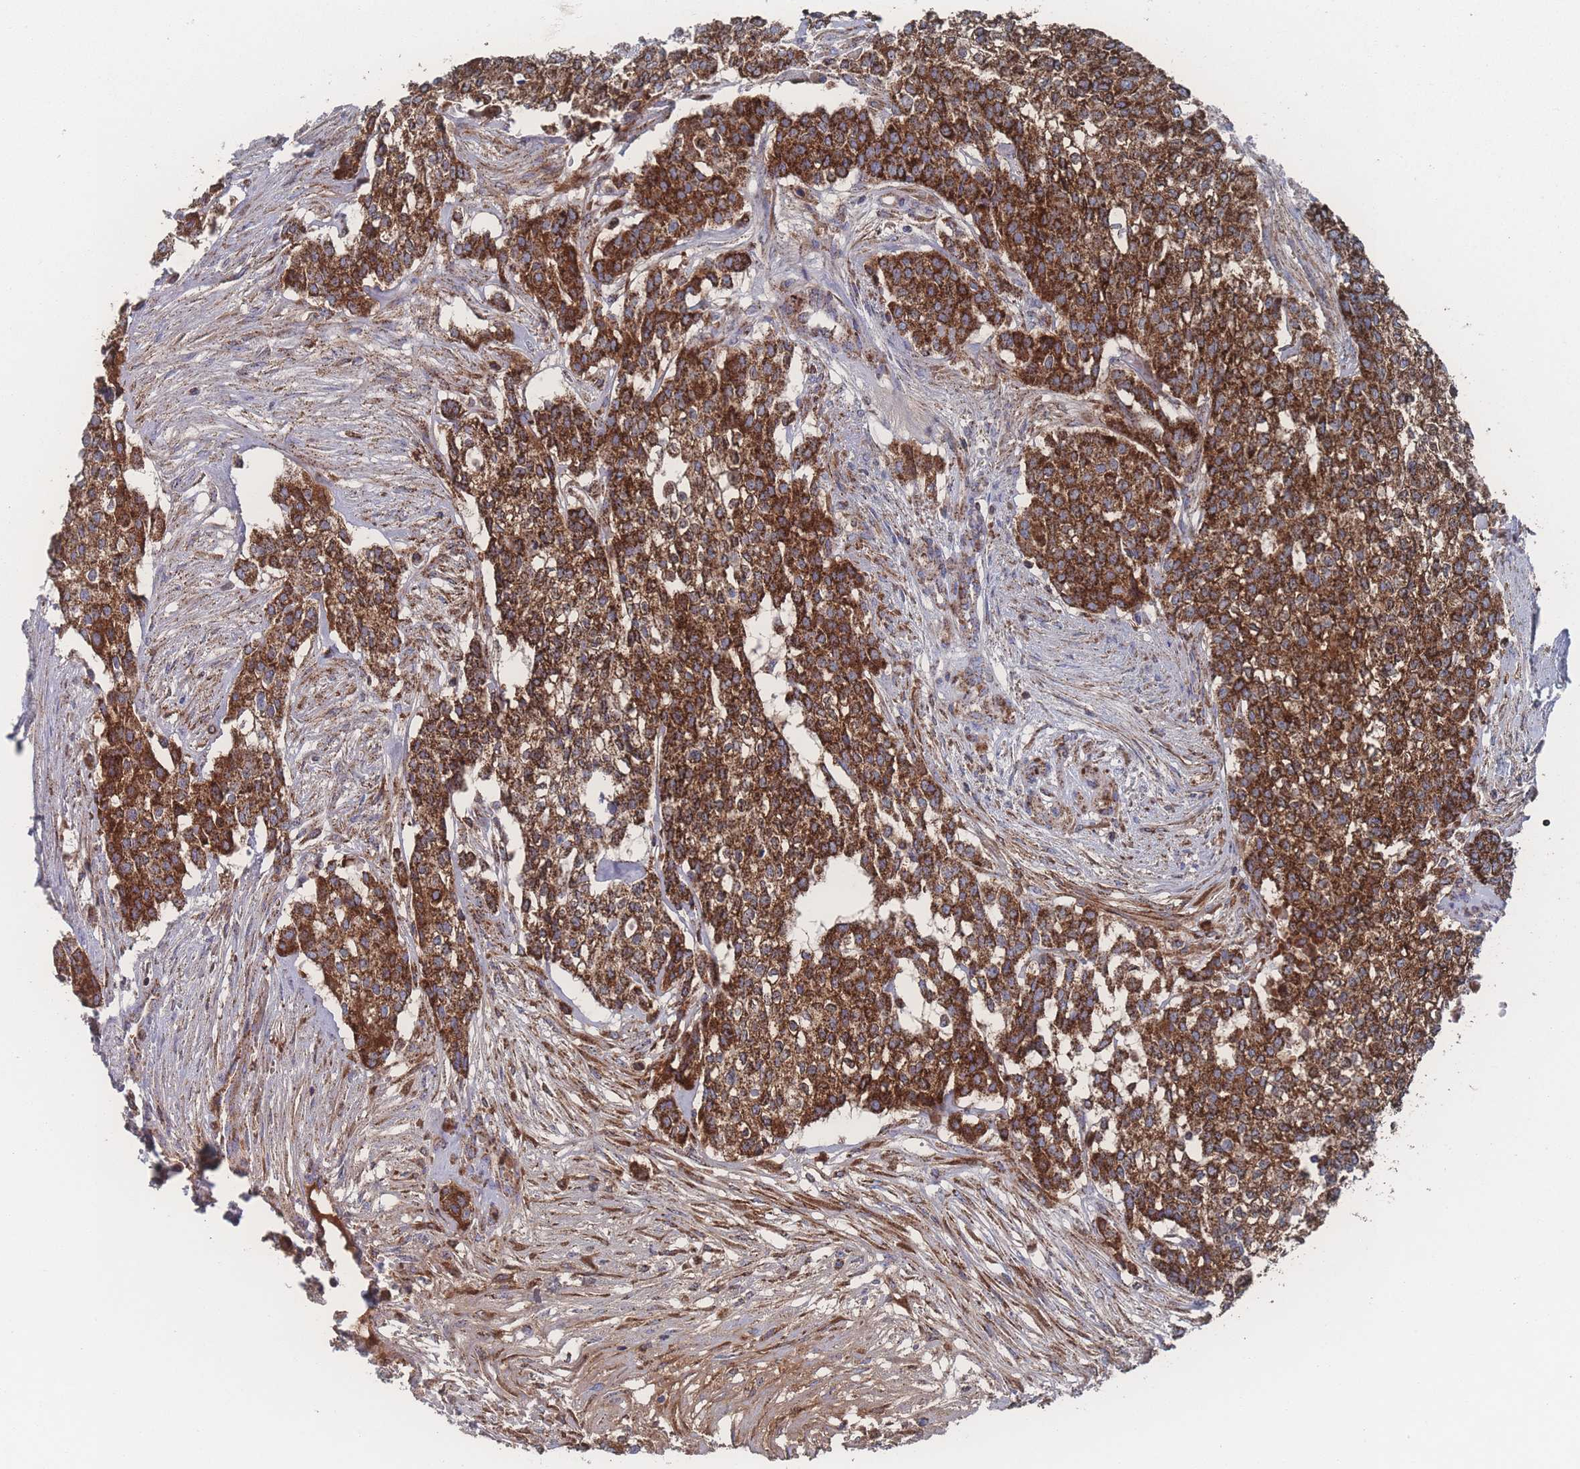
{"staining": {"intensity": "strong", "quantity": ">75%", "location": "cytoplasmic/membranous"}, "tissue": "head and neck cancer", "cell_type": "Tumor cells", "image_type": "cancer", "snomed": [{"axis": "morphology", "description": "Adenocarcinoma, NOS"}, {"axis": "topography", "description": "Head-Neck"}], "caption": "An immunohistochemistry histopathology image of neoplastic tissue is shown. Protein staining in brown highlights strong cytoplasmic/membranous positivity in adenocarcinoma (head and neck) within tumor cells. Immunohistochemistry (ihc) stains the protein in brown and the nuclei are stained blue.", "gene": "PEX14", "patient": {"sex": "male", "age": 81}}